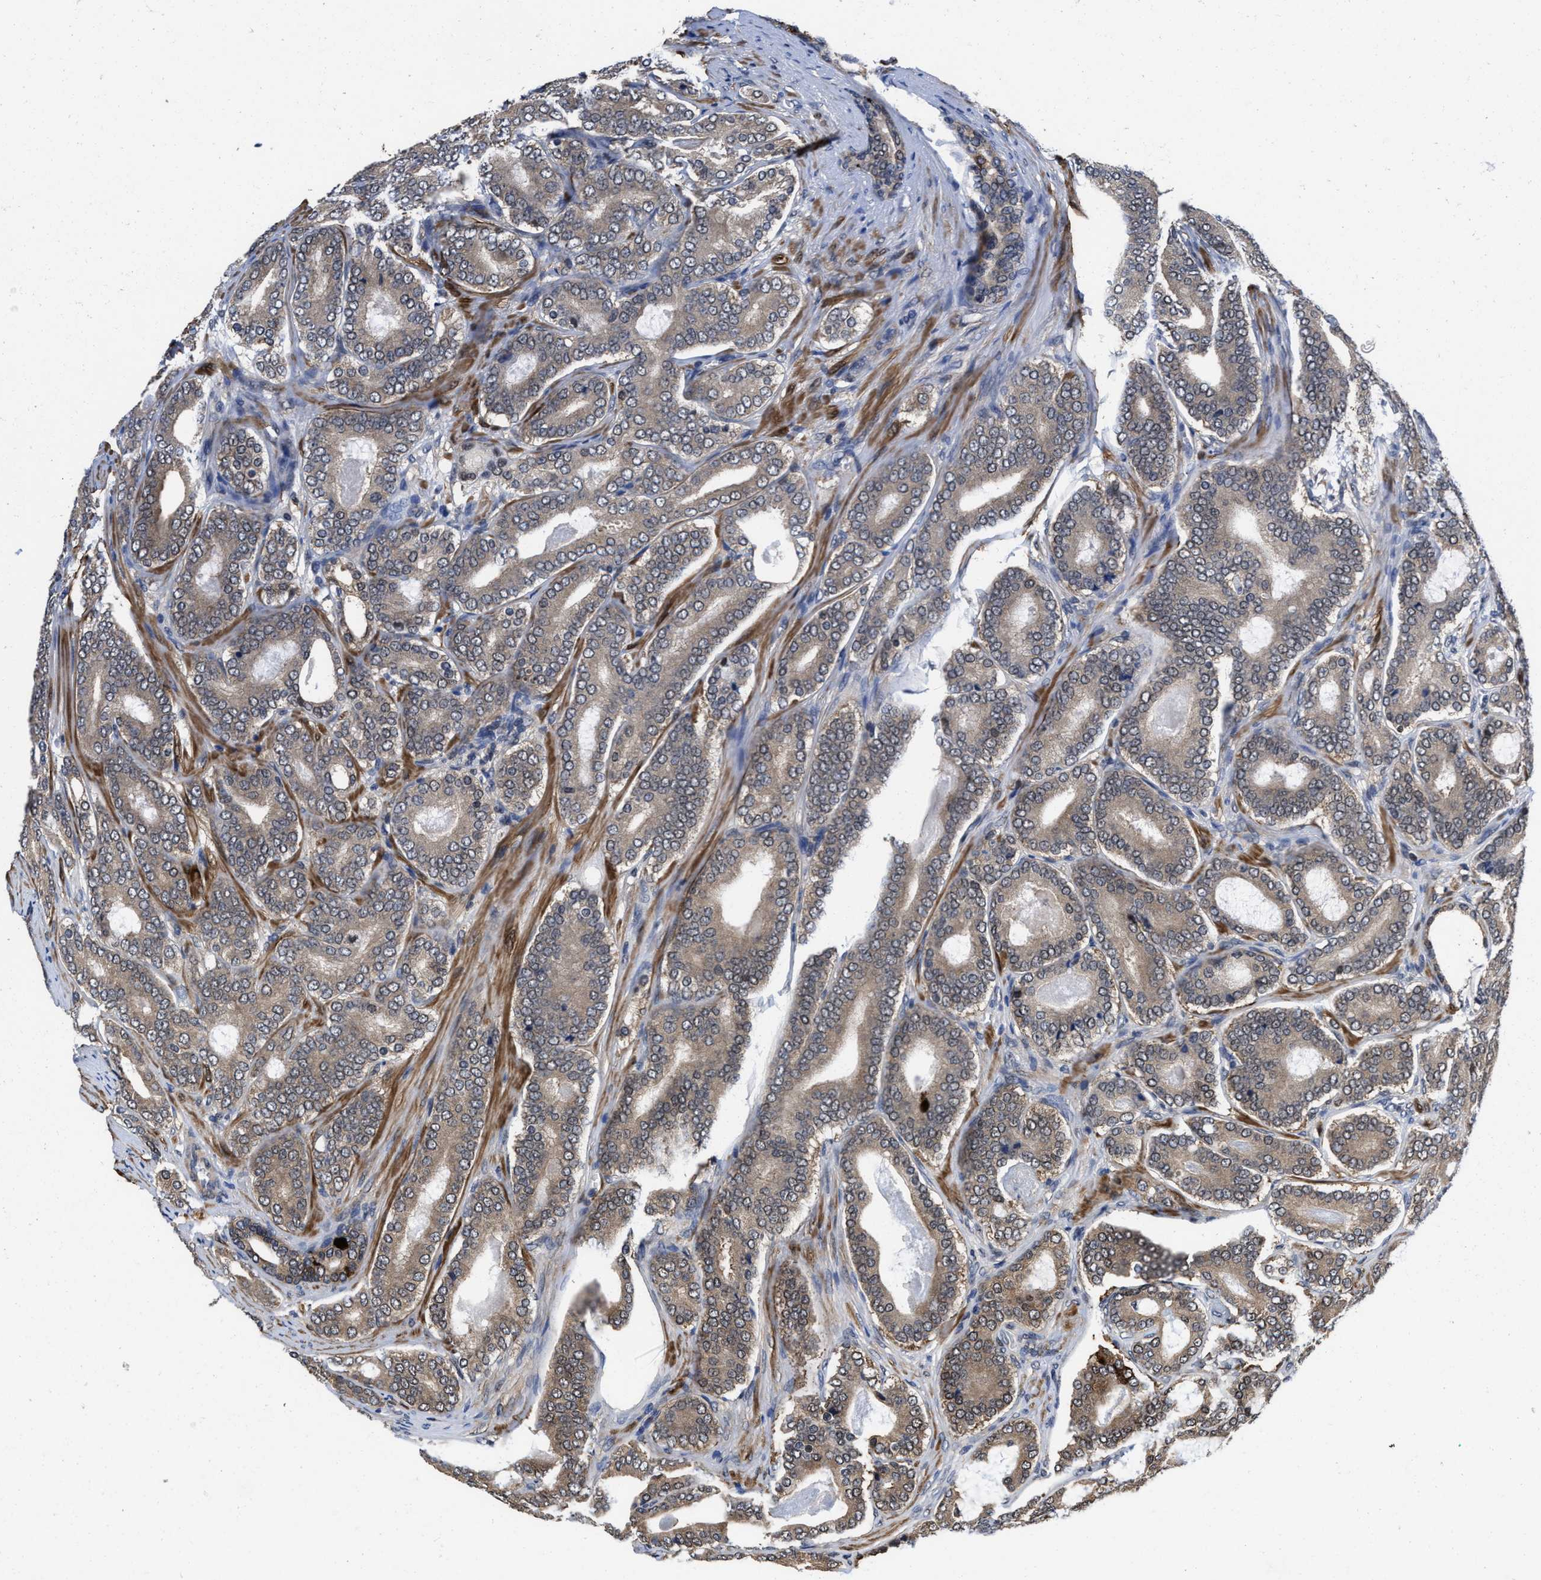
{"staining": {"intensity": "weak", "quantity": ">75%", "location": "cytoplasmic/membranous"}, "tissue": "prostate cancer", "cell_type": "Tumor cells", "image_type": "cancer", "snomed": [{"axis": "morphology", "description": "Adenocarcinoma, High grade"}, {"axis": "topography", "description": "Prostate"}], "caption": "Protein staining reveals weak cytoplasmic/membranous expression in about >75% of tumor cells in high-grade adenocarcinoma (prostate). (Brightfield microscopy of DAB IHC at high magnification).", "gene": "KIF12", "patient": {"sex": "male", "age": 60}}